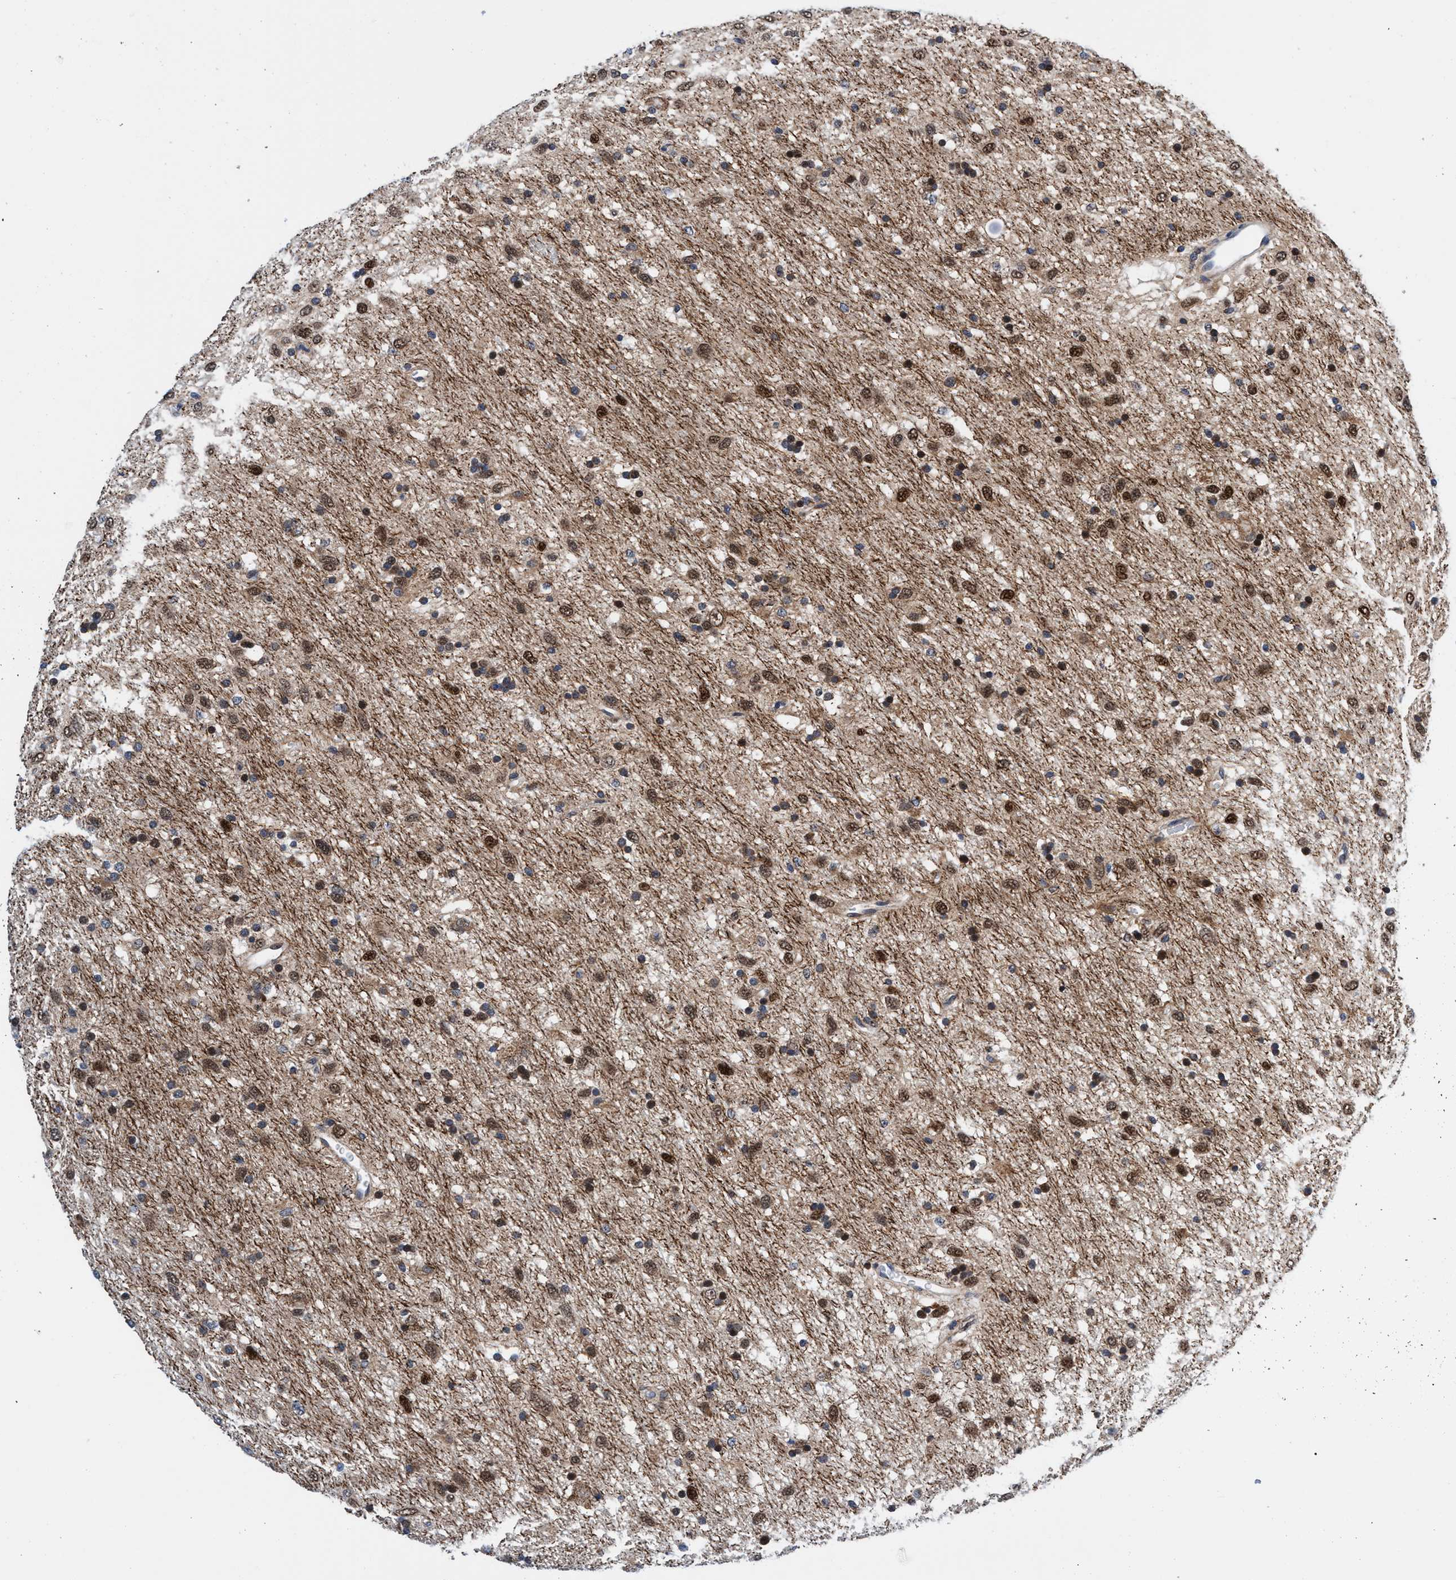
{"staining": {"intensity": "moderate", "quantity": ">75%", "location": "nuclear"}, "tissue": "glioma", "cell_type": "Tumor cells", "image_type": "cancer", "snomed": [{"axis": "morphology", "description": "Glioma, malignant, Low grade"}, {"axis": "topography", "description": "Brain"}], "caption": "A high-resolution image shows IHC staining of glioma, which exhibits moderate nuclear expression in about >75% of tumor cells.", "gene": "AGAP2", "patient": {"sex": "male", "age": 77}}